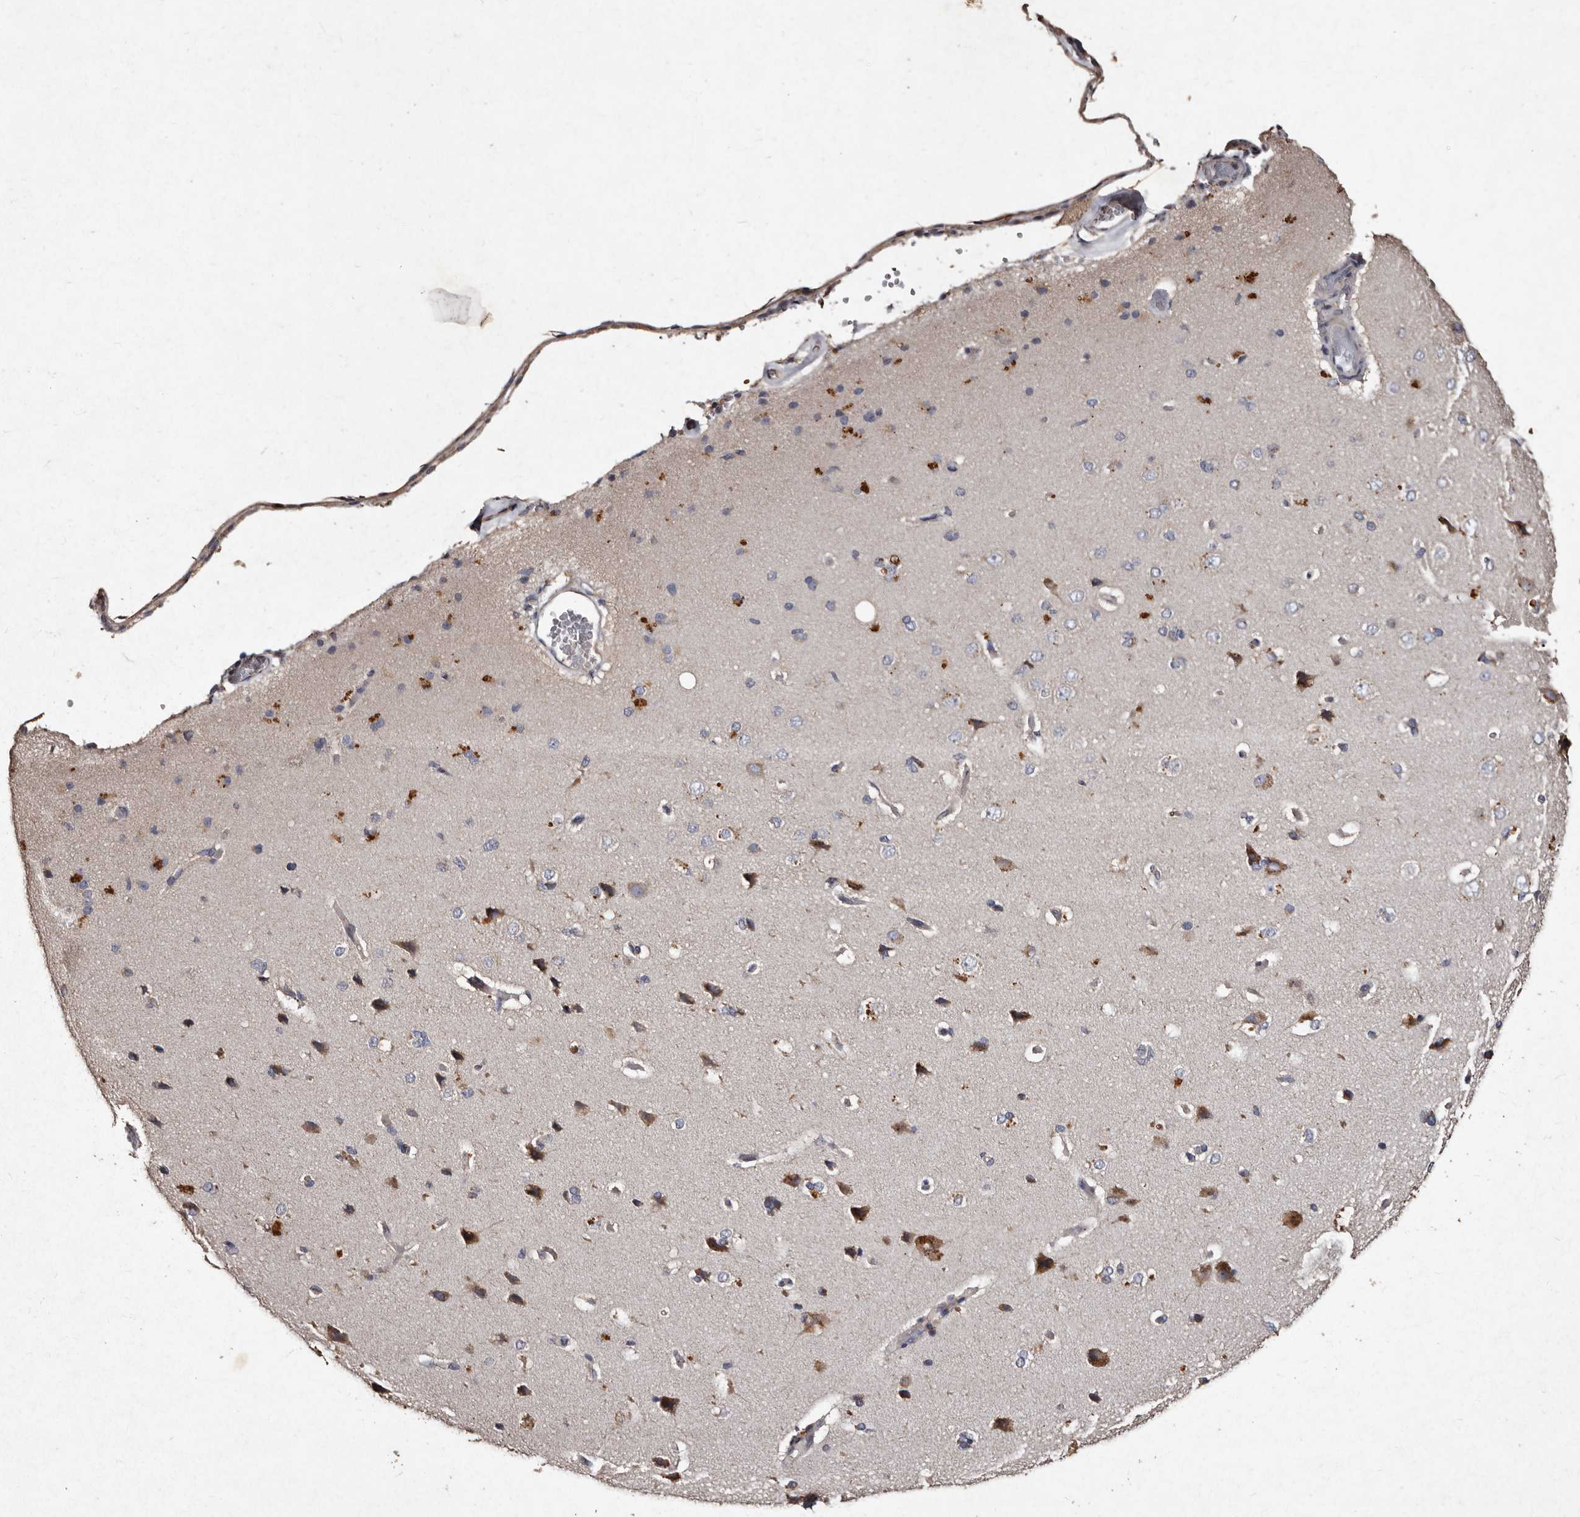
{"staining": {"intensity": "negative", "quantity": "none", "location": "none"}, "tissue": "cerebral cortex", "cell_type": "Endothelial cells", "image_type": "normal", "snomed": [{"axis": "morphology", "description": "Normal tissue, NOS"}, {"axis": "topography", "description": "Cerebral cortex"}], "caption": "Immunohistochemistry micrograph of normal cerebral cortex: human cerebral cortex stained with DAB shows no significant protein expression in endothelial cells.", "gene": "TFB1M", "patient": {"sex": "male", "age": 62}}